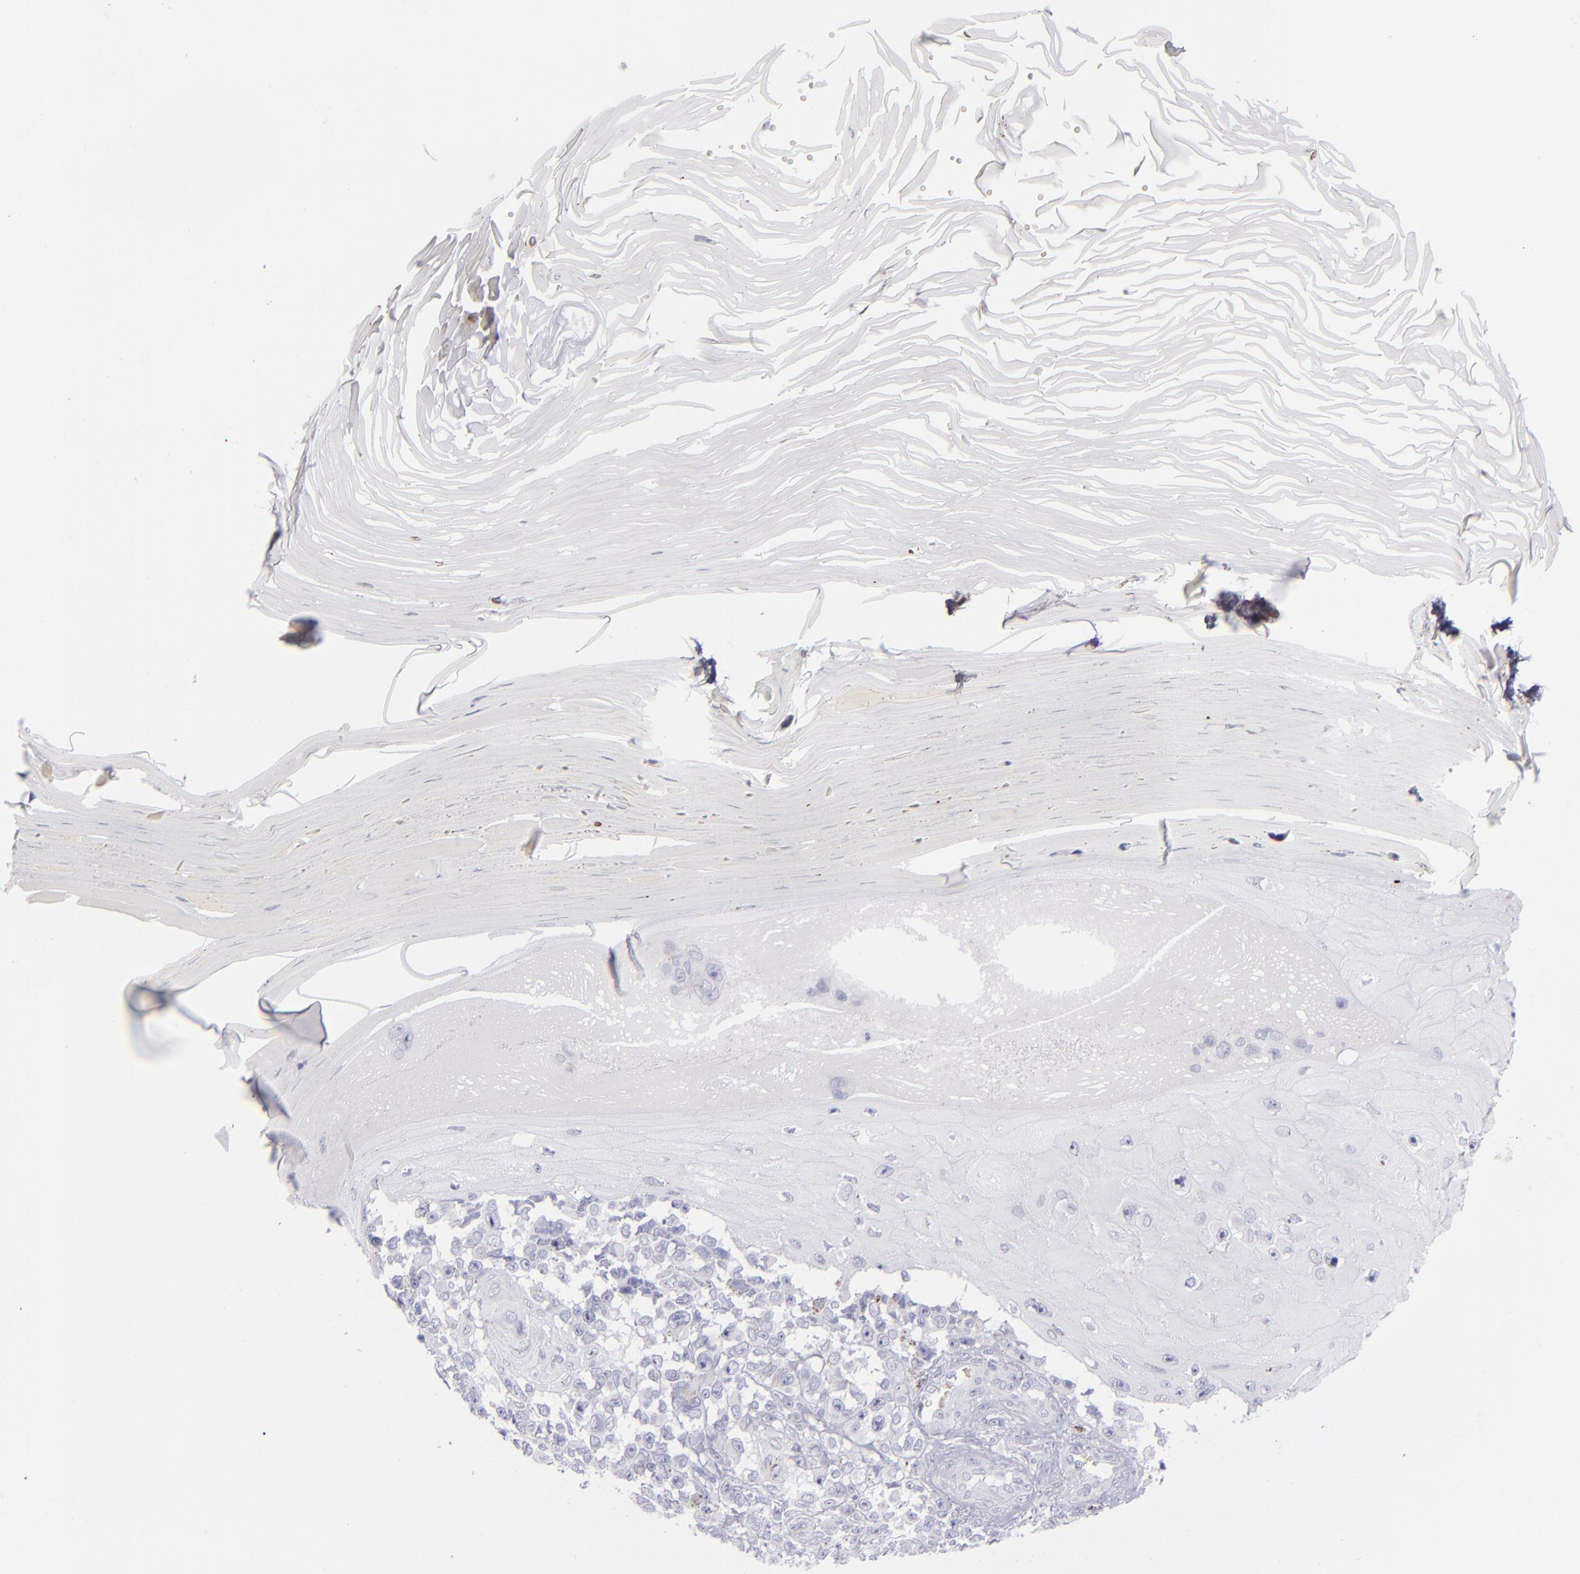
{"staining": {"intensity": "negative", "quantity": "none", "location": "none"}, "tissue": "melanoma", "cell_type": "Tumor cells", "image_type": "cancer", "snomed": [{"axis": "morphology", "description": "Malignant melanoma, NOS"}, {"axis": "topography", "description": "Skin"}], "caption": "High power microscopy image of an immunohistochemistry (IHC) photomicrograph of malignant melanoma, revealing no significant positivity in tumor cells.", "gene": "CD22", "patient": {"sex": "female", "age": 82}}